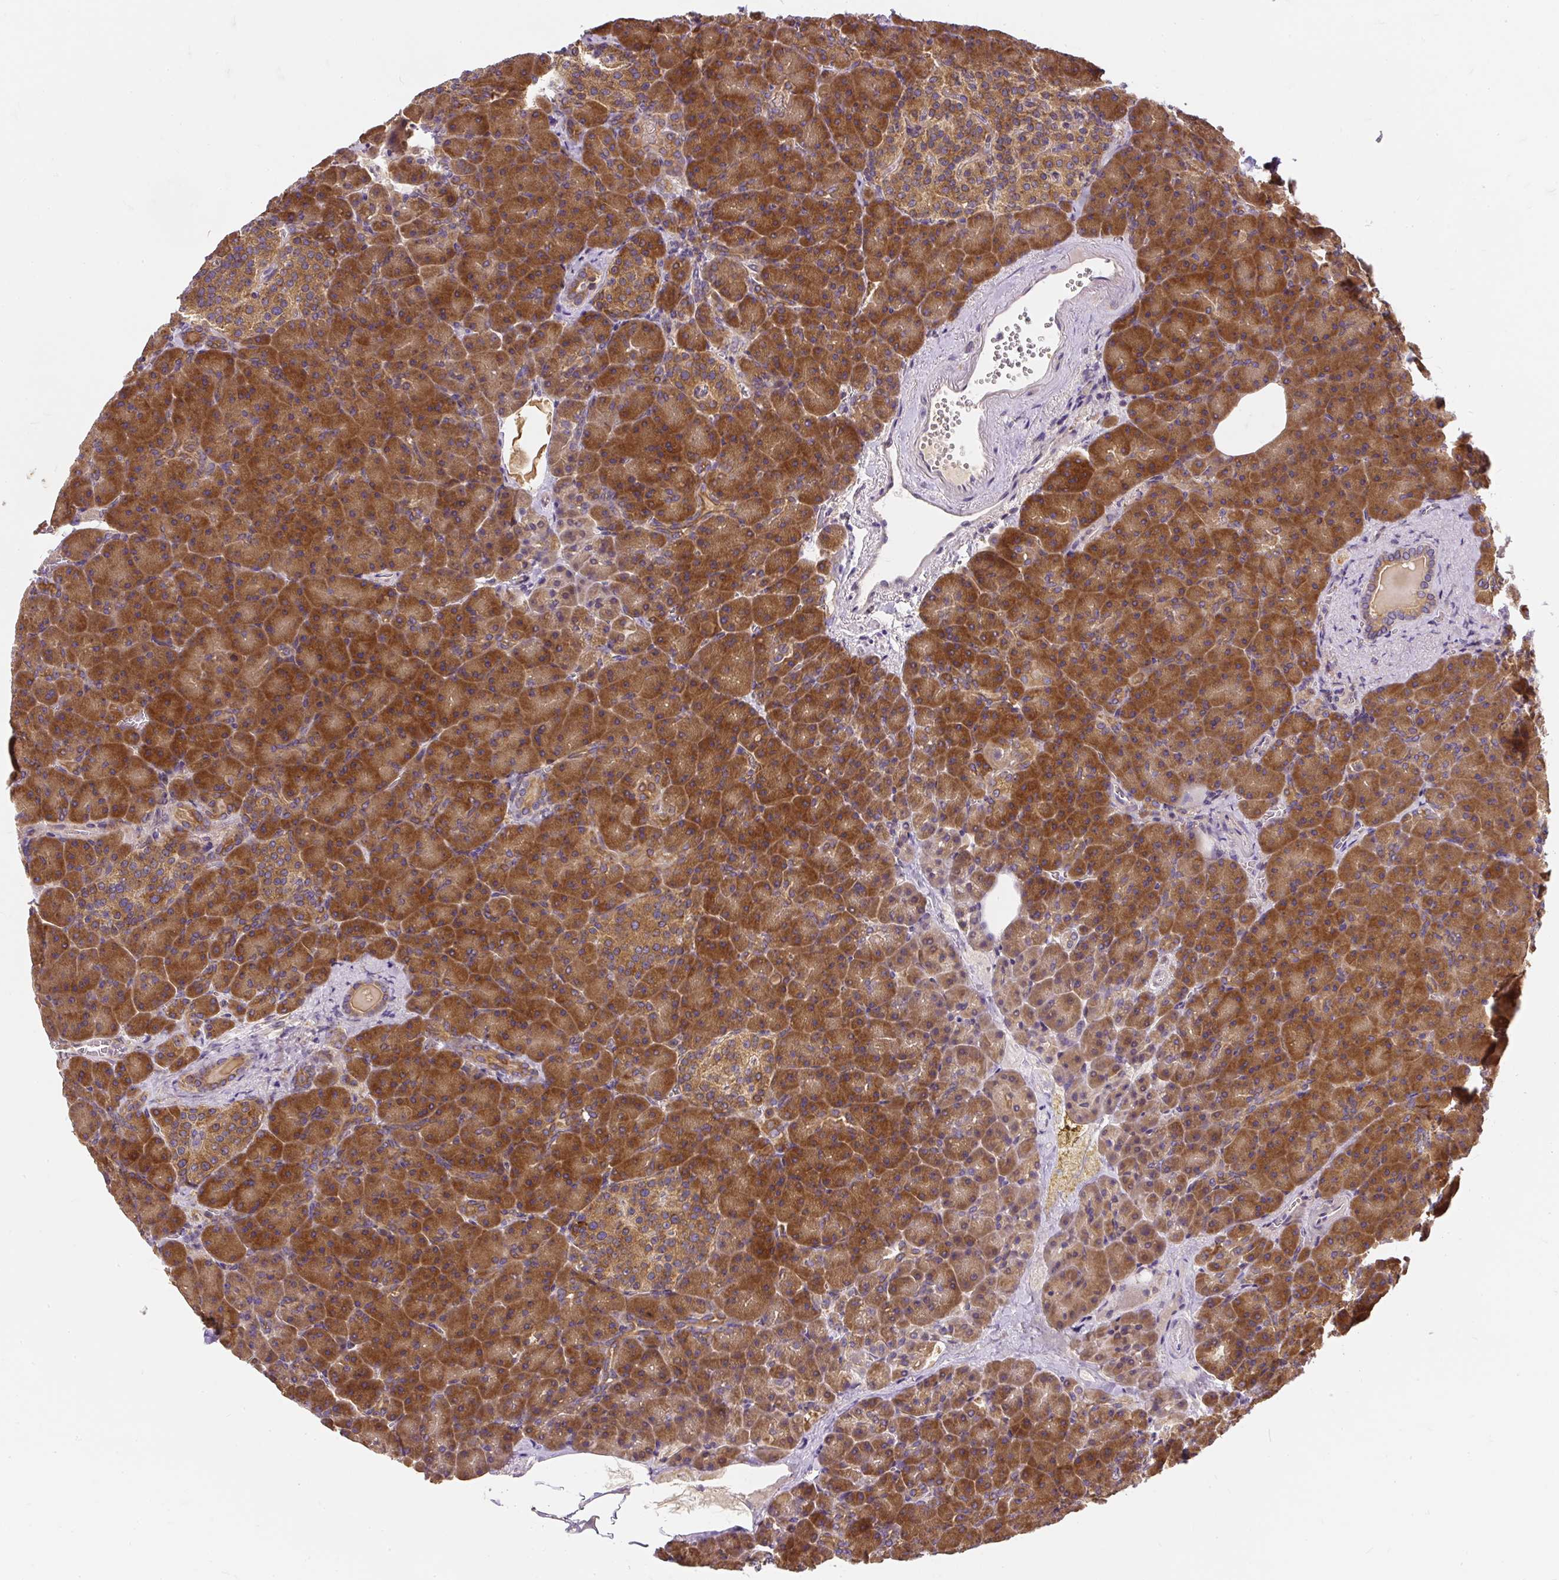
{"staining": {"intensity": "strong", "quantity": ">75%", "location": "cytoplasmic/membranous"}, "tissue": "pancreas", "cell_type": "Exocrine glandular cells", "image_type": "normal", "snomed": [{"axis": "morphology", "description": "Normal tissue, NOS"}, {"axis": "topography", "description": "Pancreas"}], "caption": "Immunohistochemical staining of normal human pancreas displays >75% levels of strong cytoplasmic/membranous protein staining in approximately >75% of exocrine glandular cells.", "gene": "CYP20A1", "patient": {"sex": "female", "age": 74}}